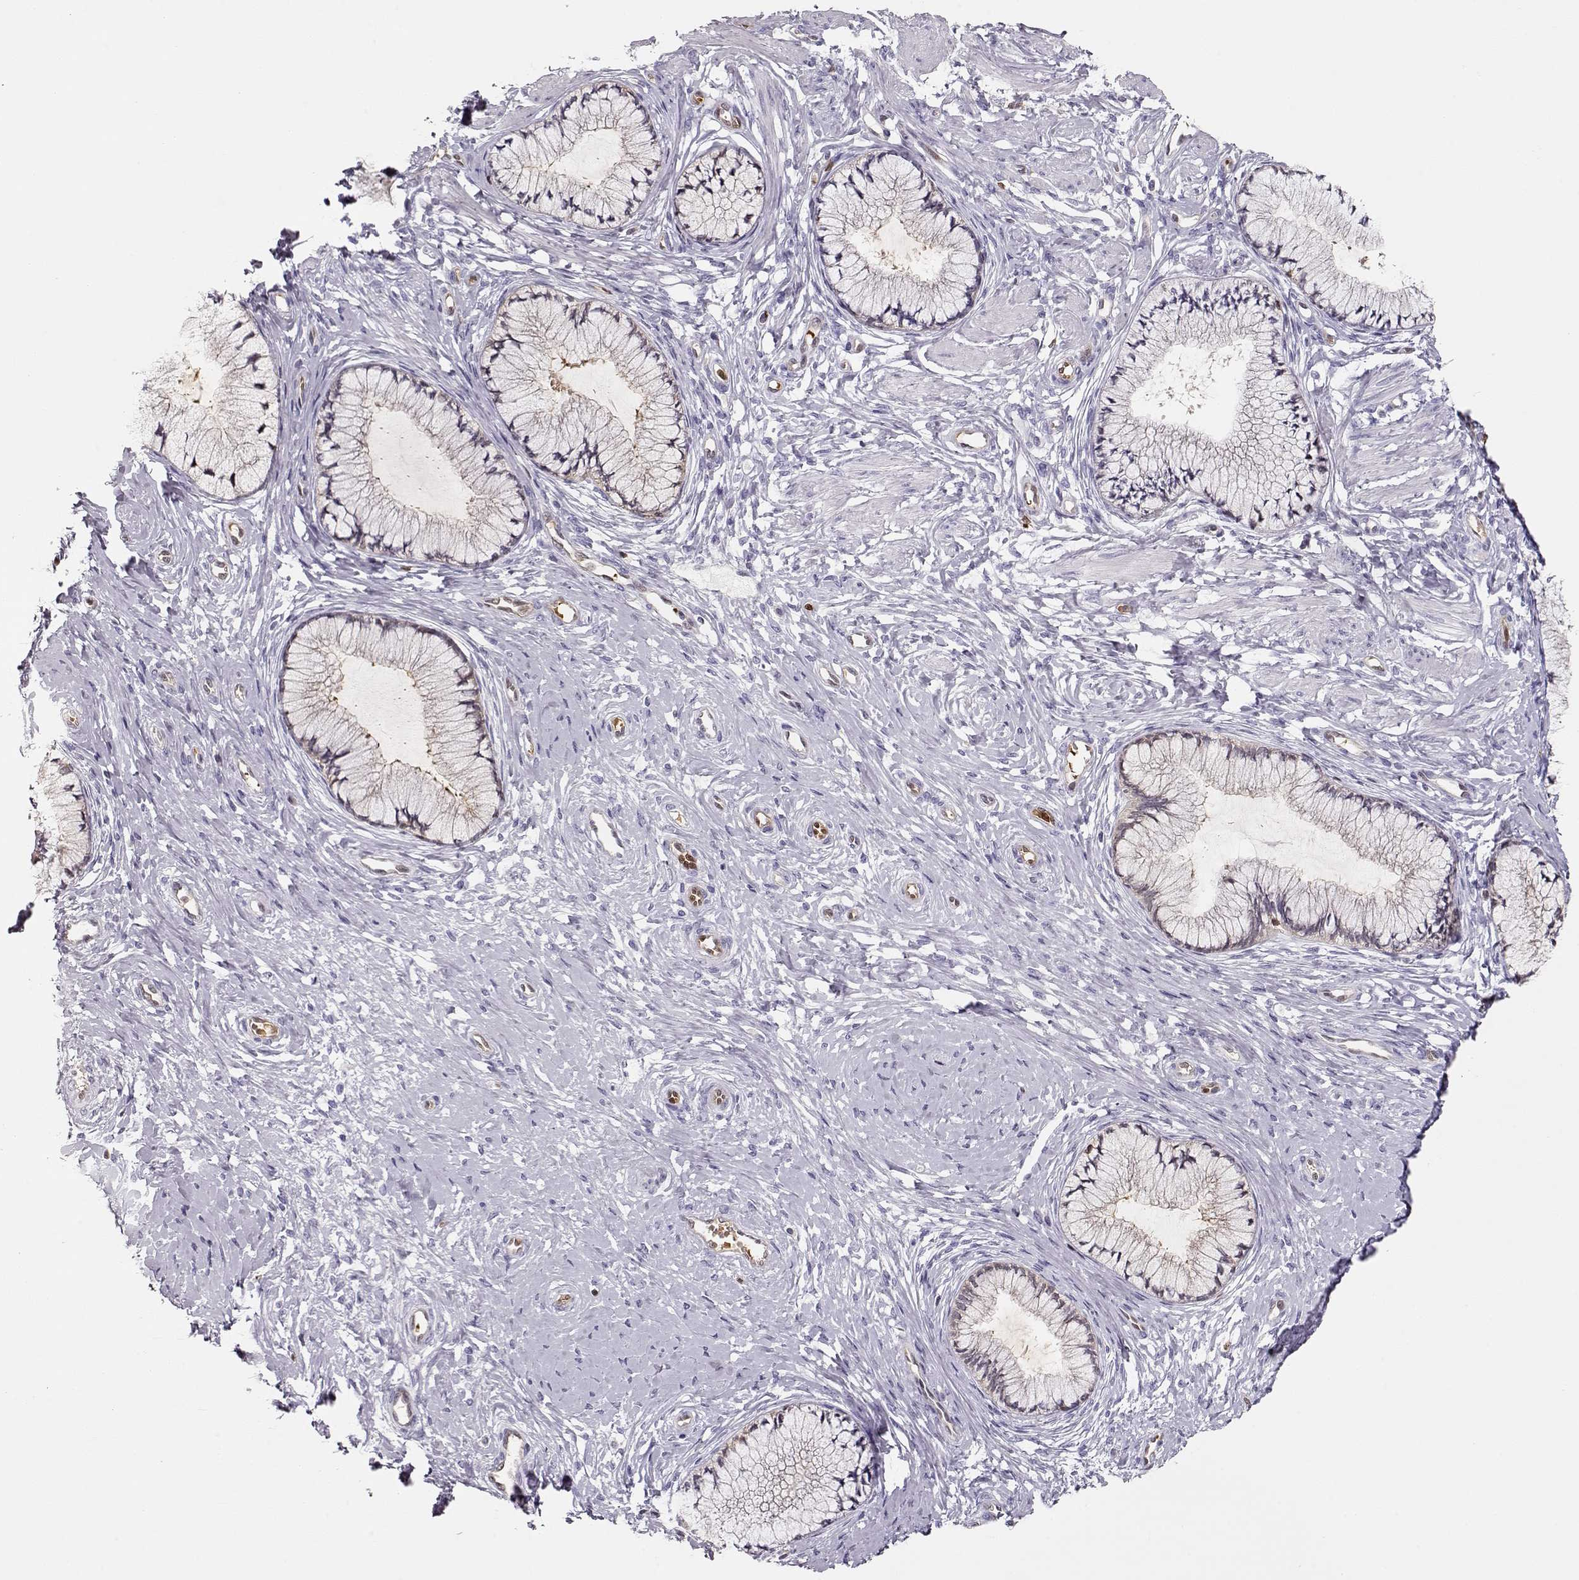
{"staining": {"intensity": "negative", "quantity": "none", "location": "none"}, "tissue": "cervix", "cell_type": "Glandular cells", "image_type": "normal", "snomed": [{"axis": "morphology", "description": "Normal tissue, NOS"}, {"axis": "topography", "description": "Cervix"}], "caption": "Glandular cells show no significant staining in unremarkable cervix. (Brightfield microscopy of DAB immunohistochemistry at high magnification).", "gene": "PNP", "patient": {"sex": "female", "age": 37}}